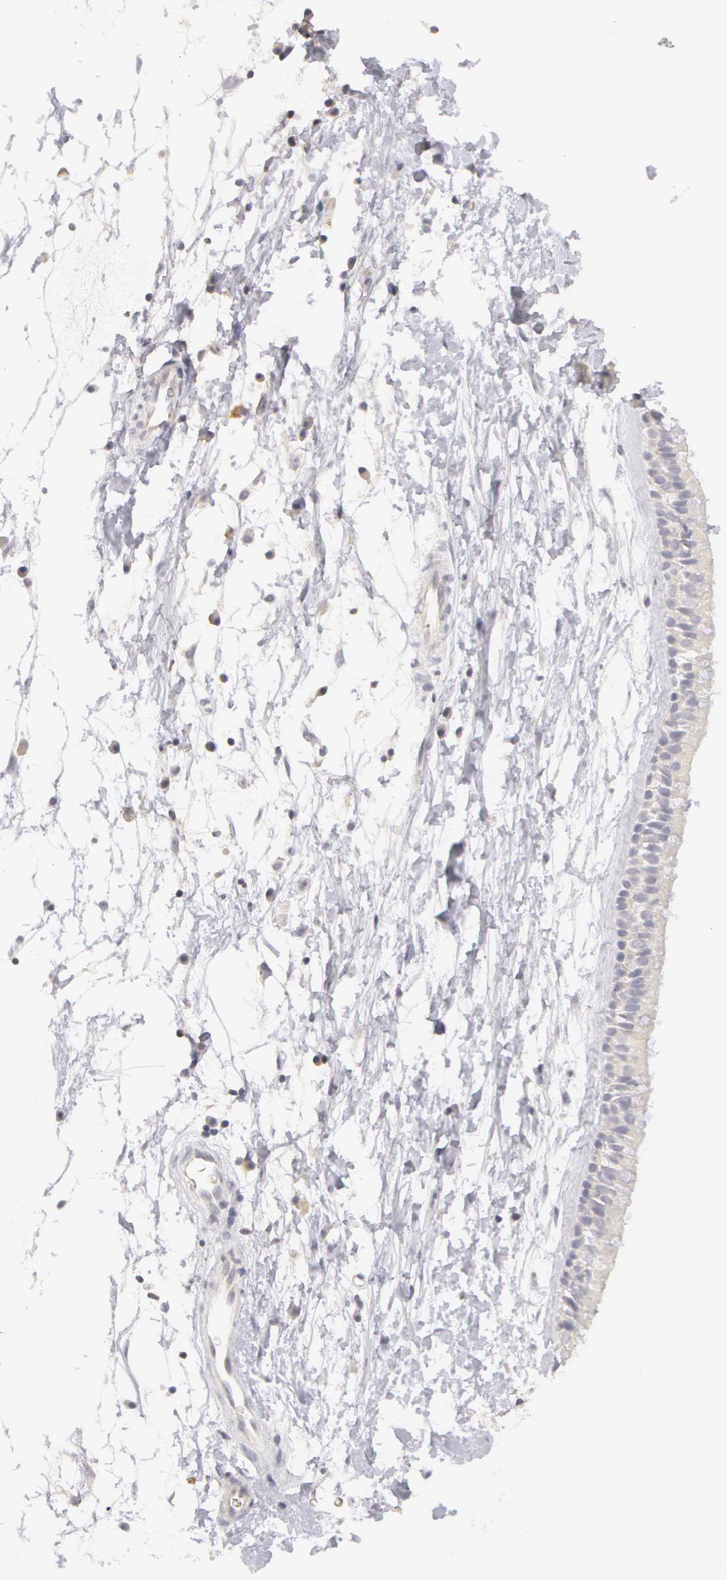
{"staining": {"intensity": "negative", "quantity": "none", "location": "none"}, "tissue": "nasopharynx", "cell_type": "Respiratory epithelial cells", "image_type": "normal", "snomed": [{"axis": "morphology", "description": "Normal tissue, NOS"}, {"axis": "topography", "description": "Nasopharynx"}], "caption": "This is an IHC histopathology image of normal nasopharynx. There is no expression in respiratory epithelial cells.", "gene": "ABCB1", "patient": {"sex": "male", "age": 13}}